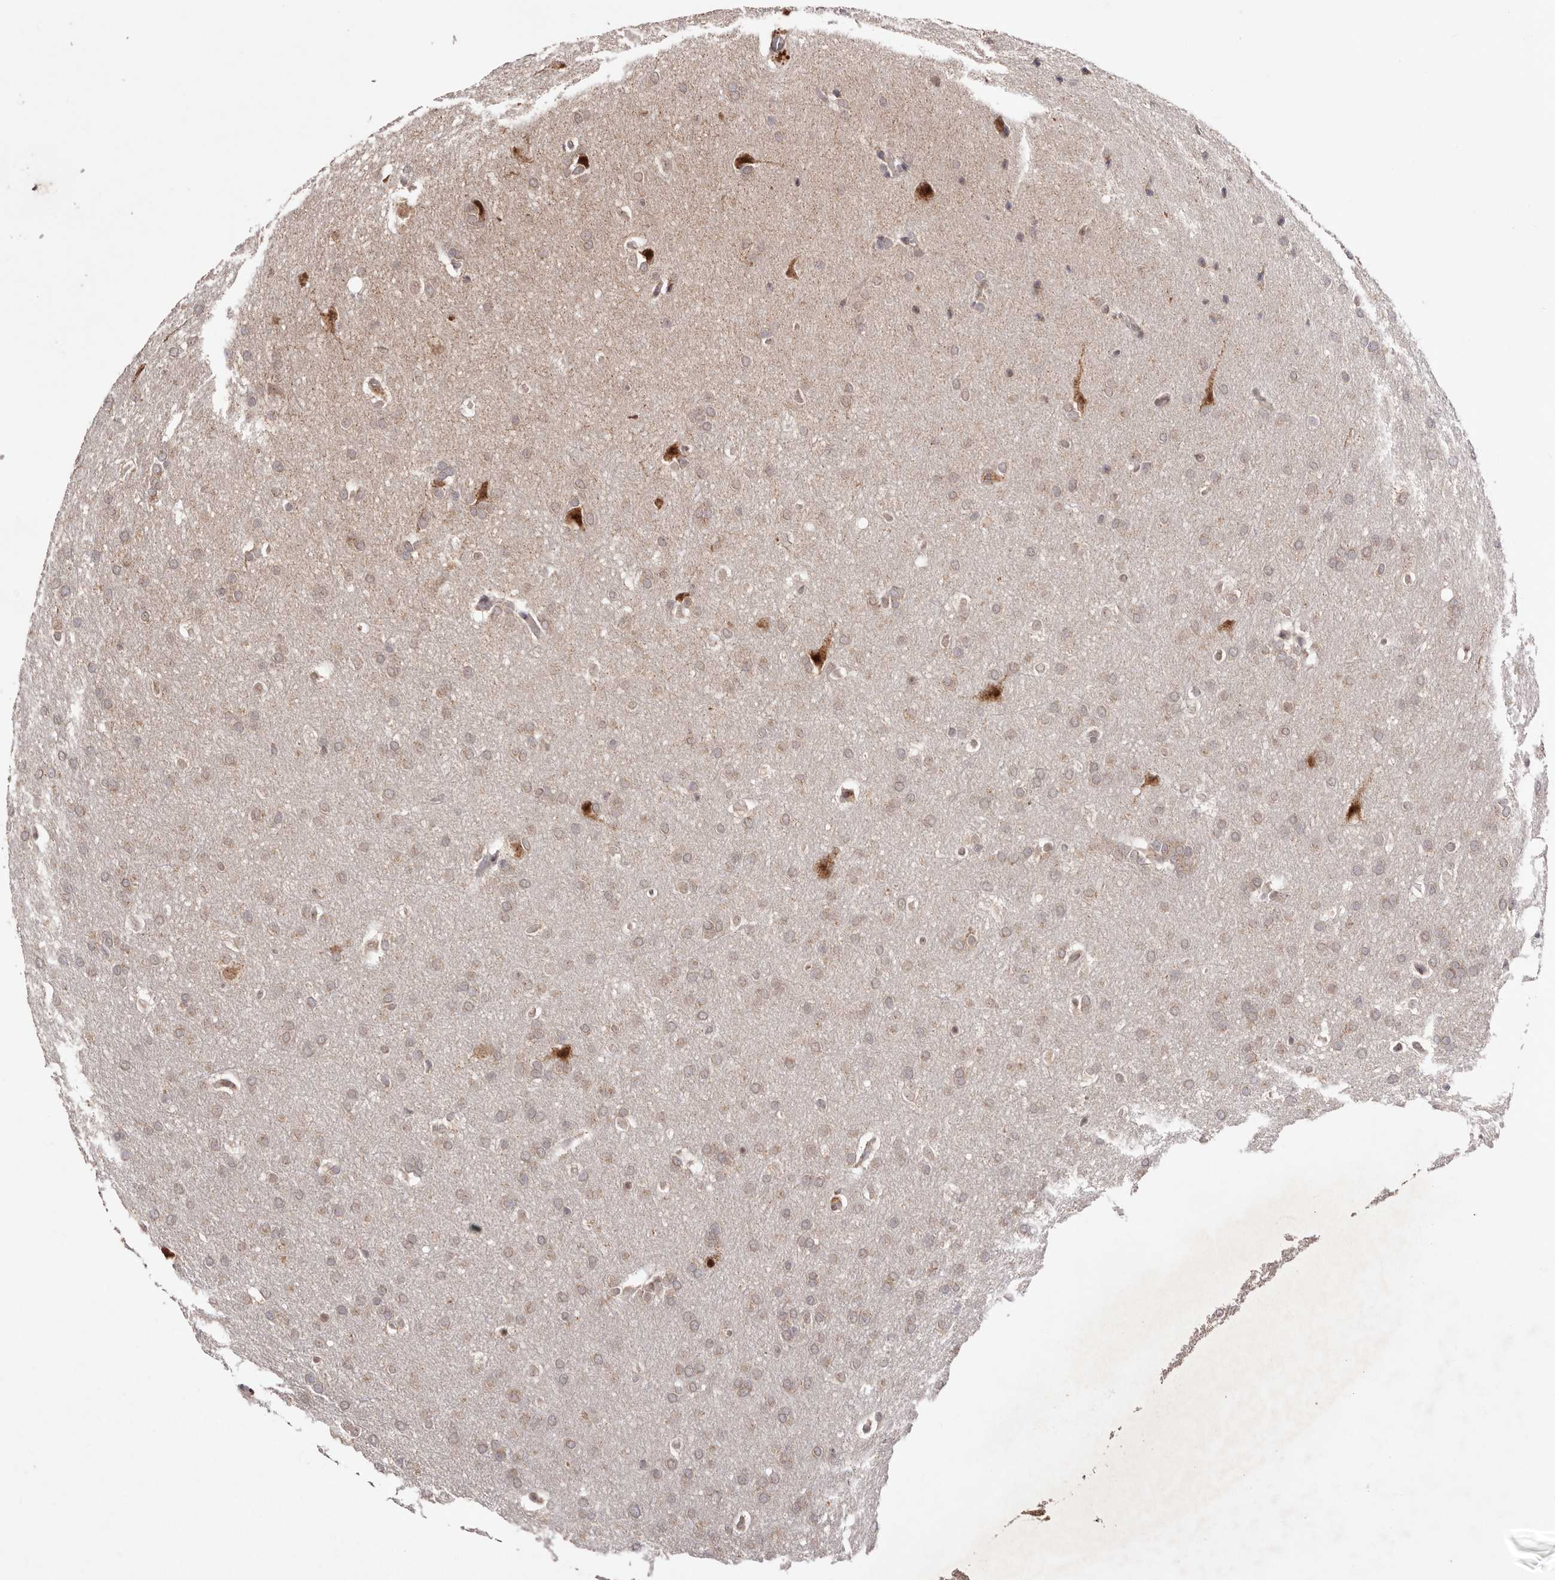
{"staining": {"intensity": "weak", "quantity": ">75%", "location": "cytoplasmic/membranous"}, "tissue": "glioma", "cell_type": "Tumor cells", "image_type": "cancer", "snomed": [{"axis": "morphology", "description": "Glioma, malignant, Low grade"}, {"axis": "topography", "description": "Brain"}], "caption": "About >75% of tumor cells in glioma demonstrate weak cytoplasmic/membranous protein positivity as visualized by brown immunohistochemical staining.", "gene": "EGR3", "patient": {"sex": "female", "age": 37}}